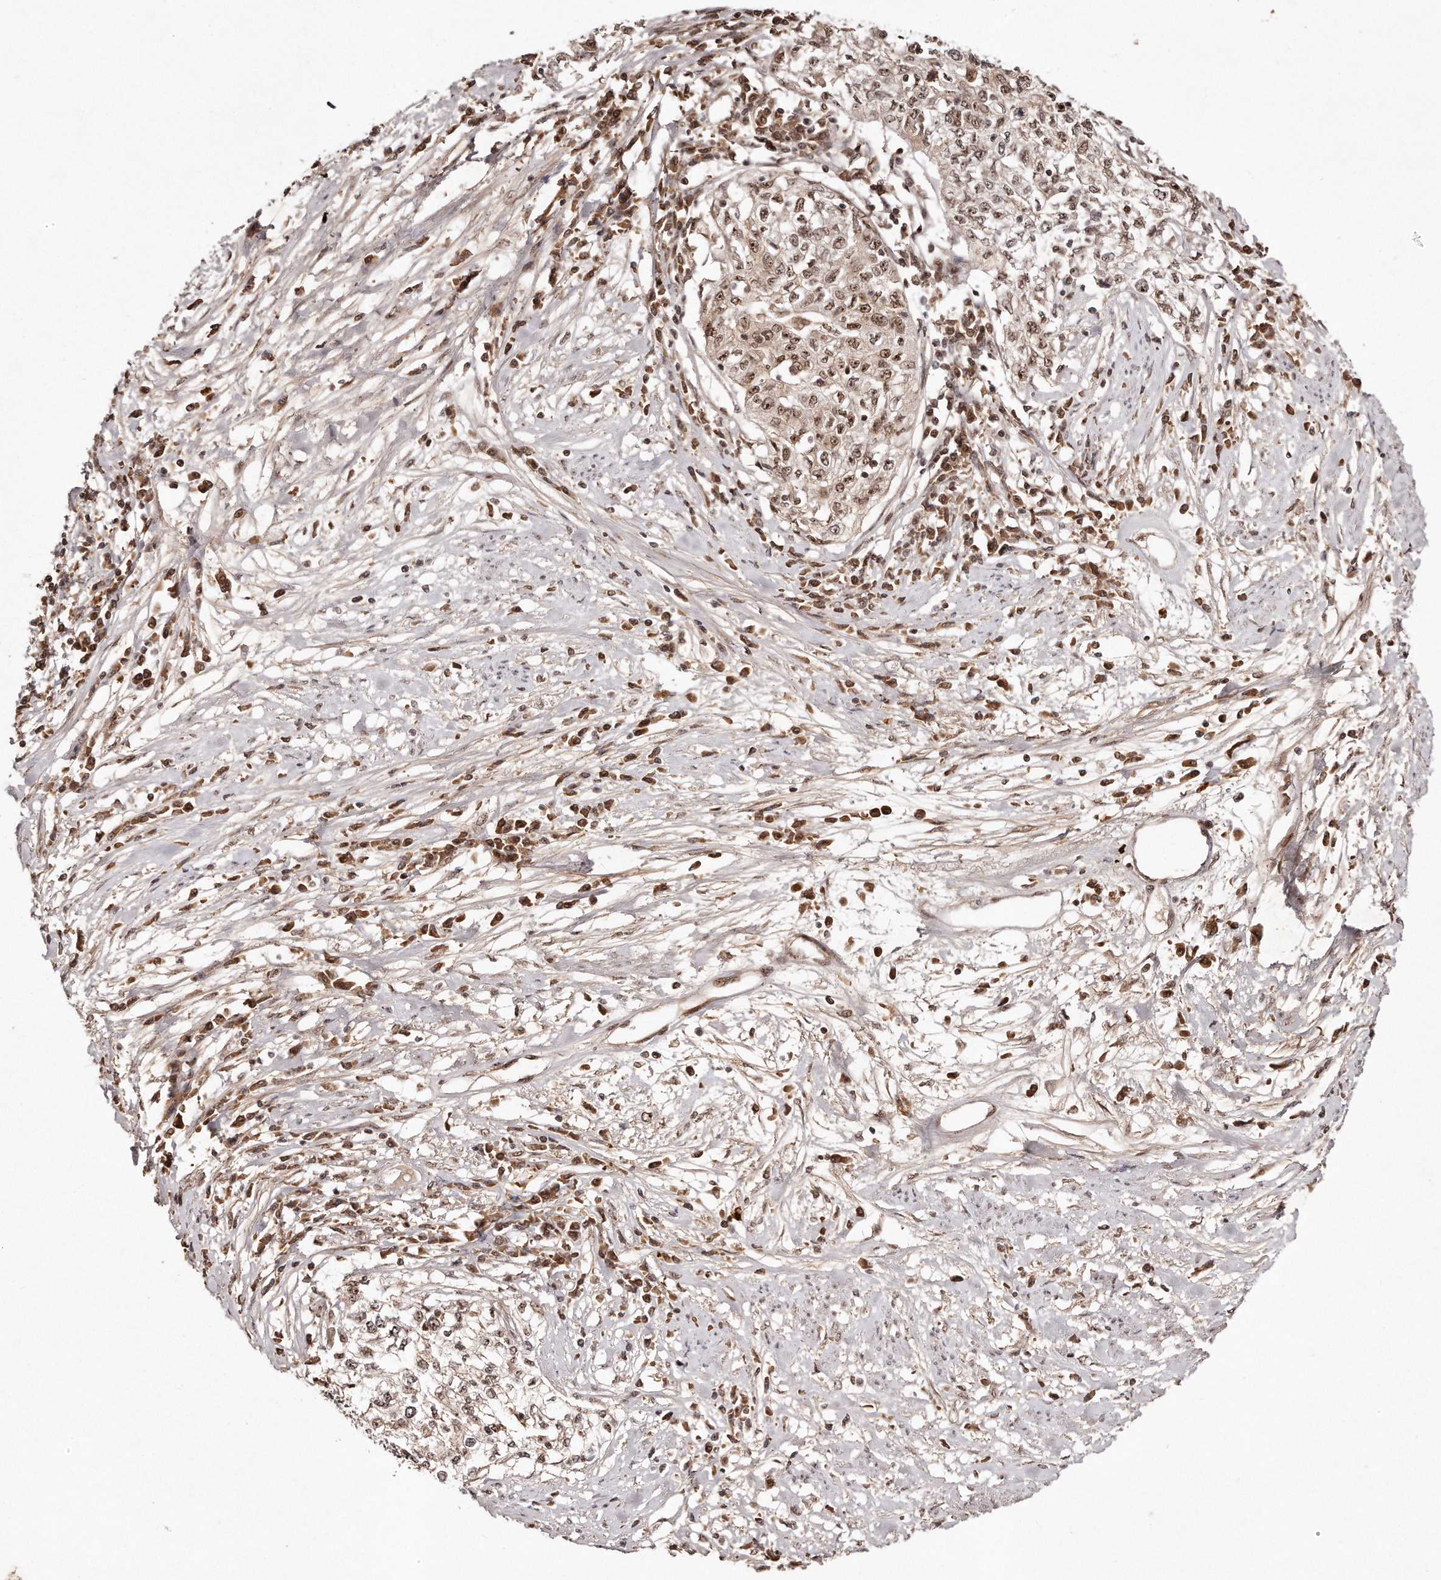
{"staining": {"intensity": "moderate", "quantity": ">75%", "location": "nuclear"}, "tissue": "cervical cancer", "cell_type": "Tumor cells", "image_type": "cancer", "snomed": [{"axis": "morphology", "description": "Squamous cell carcinoma, NOS"}, {"axis": "topography", "description": "Cervix"}], "caption": "Cervical cancer (squamous cell carcinoma) stained with DAB immunohistochemistry (IHC) exhibits medium levels of moderate nuclear expression in about >75% of tumor cells.", "gene": "SOX4", "patient": {"sex": "female", "age": 57}}